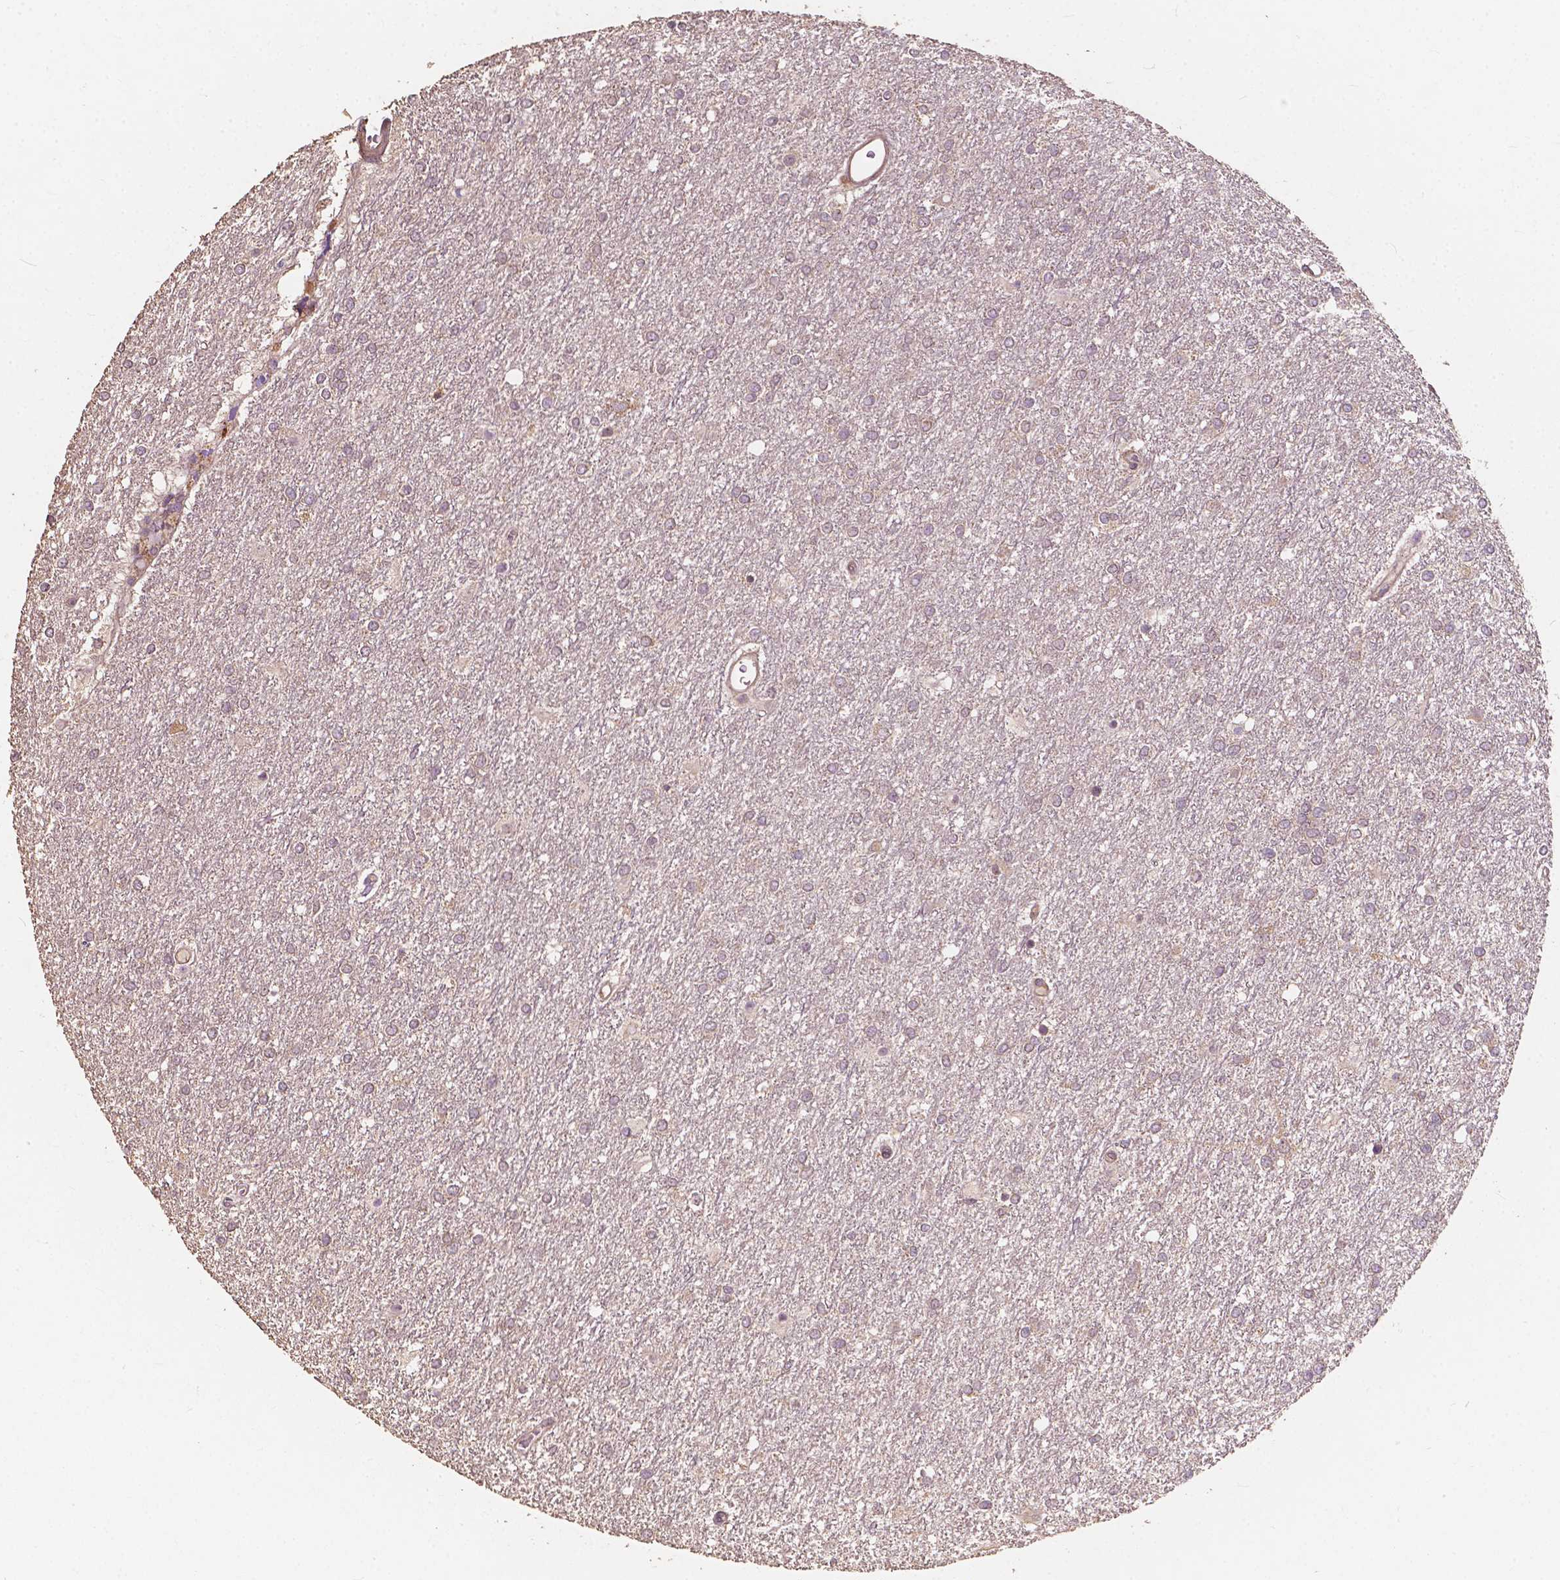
{"staining": {"intensity": "negative", "quantity": "none", "location": "none"}, "tissue": "glioma", "cell_type": "Tumor cells", "image_type": "cancer", "snomed": [{"axis": "morphology", "description": "Glioma, malignant, High grade"}, {"axis": "topography", "description": "Brain"}], "caption": "This is a photomicrograph of immunohistochemistry (IHC) staining of glioma, which shows no positivity in tumor cells. (DAB (3,3'-diaminobenzidine) immunohistochemistry, high magnification).", "gene": "G3BP1", "patient": {"sex": "female", "age": 61}}